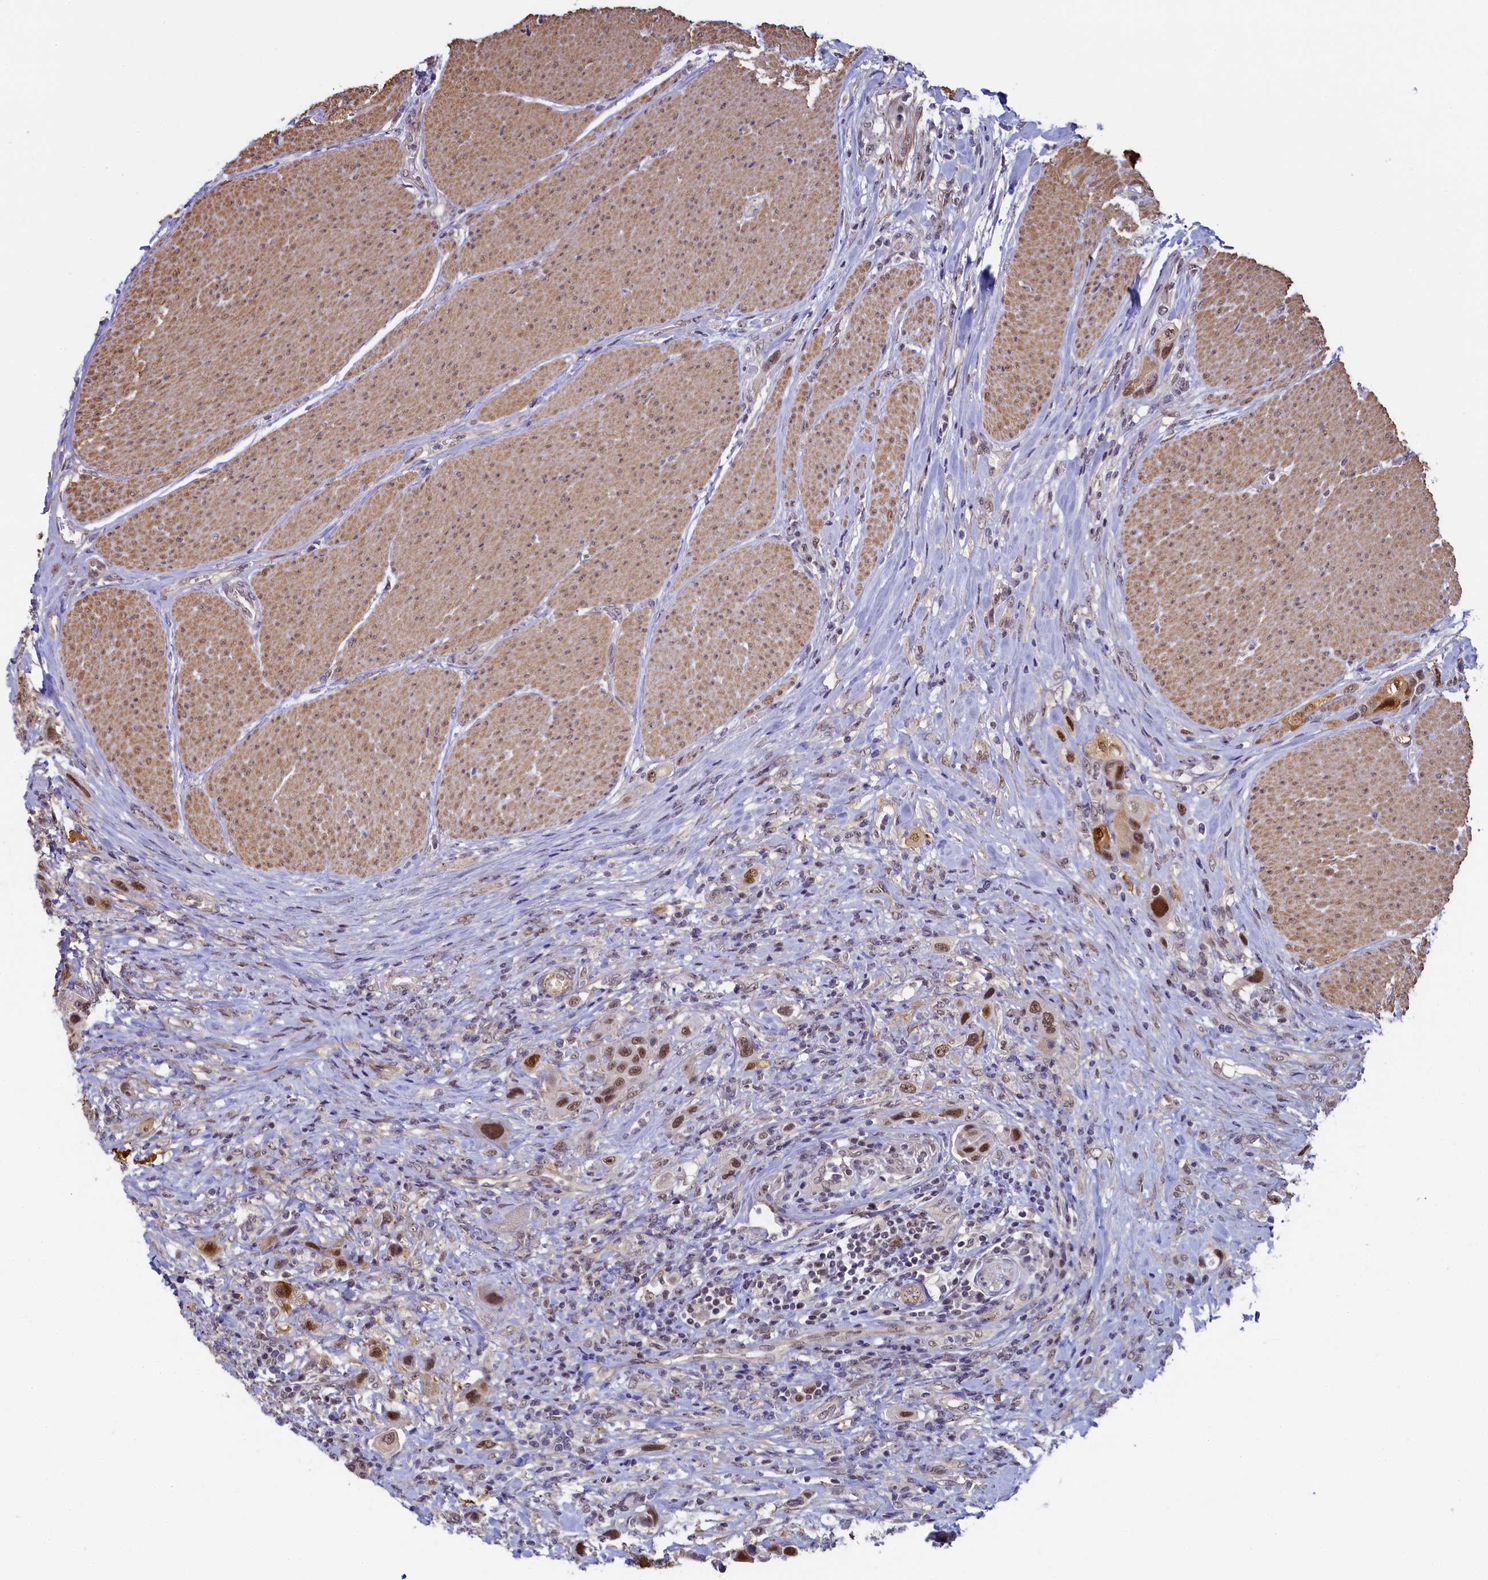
{"staining": {"intensity": "moderate", "quantity": ">75%", "location": "nuclear"}, "tissue": "urothelial cancer", "cell_type": "Tumor cells", "image_type": "cancer", "snomed": [{"axis": "morphology", "description": "Urothelial carcinoma, High grade"}, {"axis": "topography", "description": "Urinary bladder"}], "caption": "There is medium levels of moderate nuclear expression in tumor cells of urothelial carcinoma (high-grade), as demonstrated by immunohistochemical staining (brown color).", "gene": "INTS14", "patient": {"sex": "male", "age": 50}}